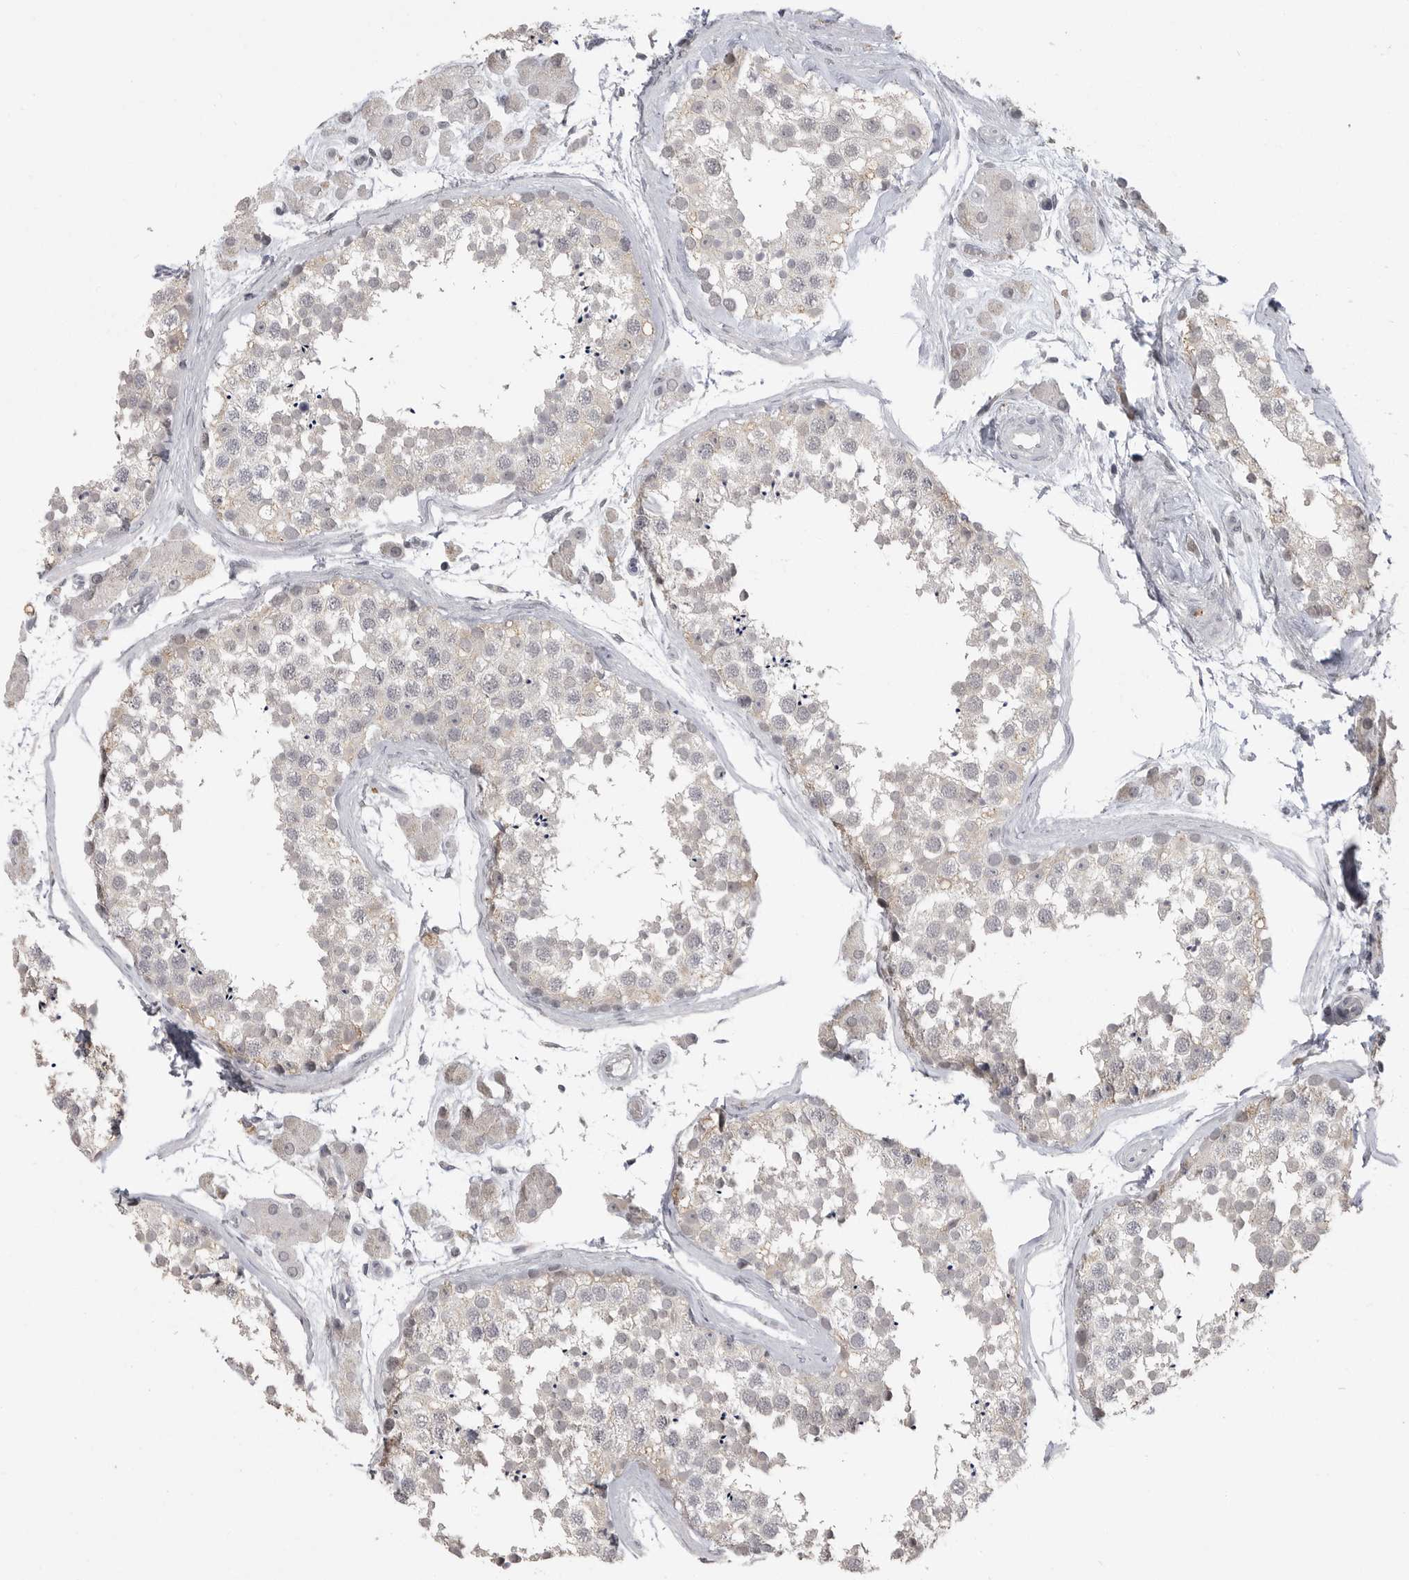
{"staining": {"intensity": "negative", "quantity": "none", "location": "none"}, "tissue": "testis", "cell_type": "Cells in seminiferous ducts", "image_type": "normal", "snomed": [{"axis": "morphology", "description": "Normal tissue, NOS"}, {"axis": "topography", "description": "Testis"}], "caption": "Immunohistochemical staining of benign testis shows no significant expression in cells in seminiferous ducts.", "gene": "PLEKHF1", "patient": {"sex": "male", "age": 56}}